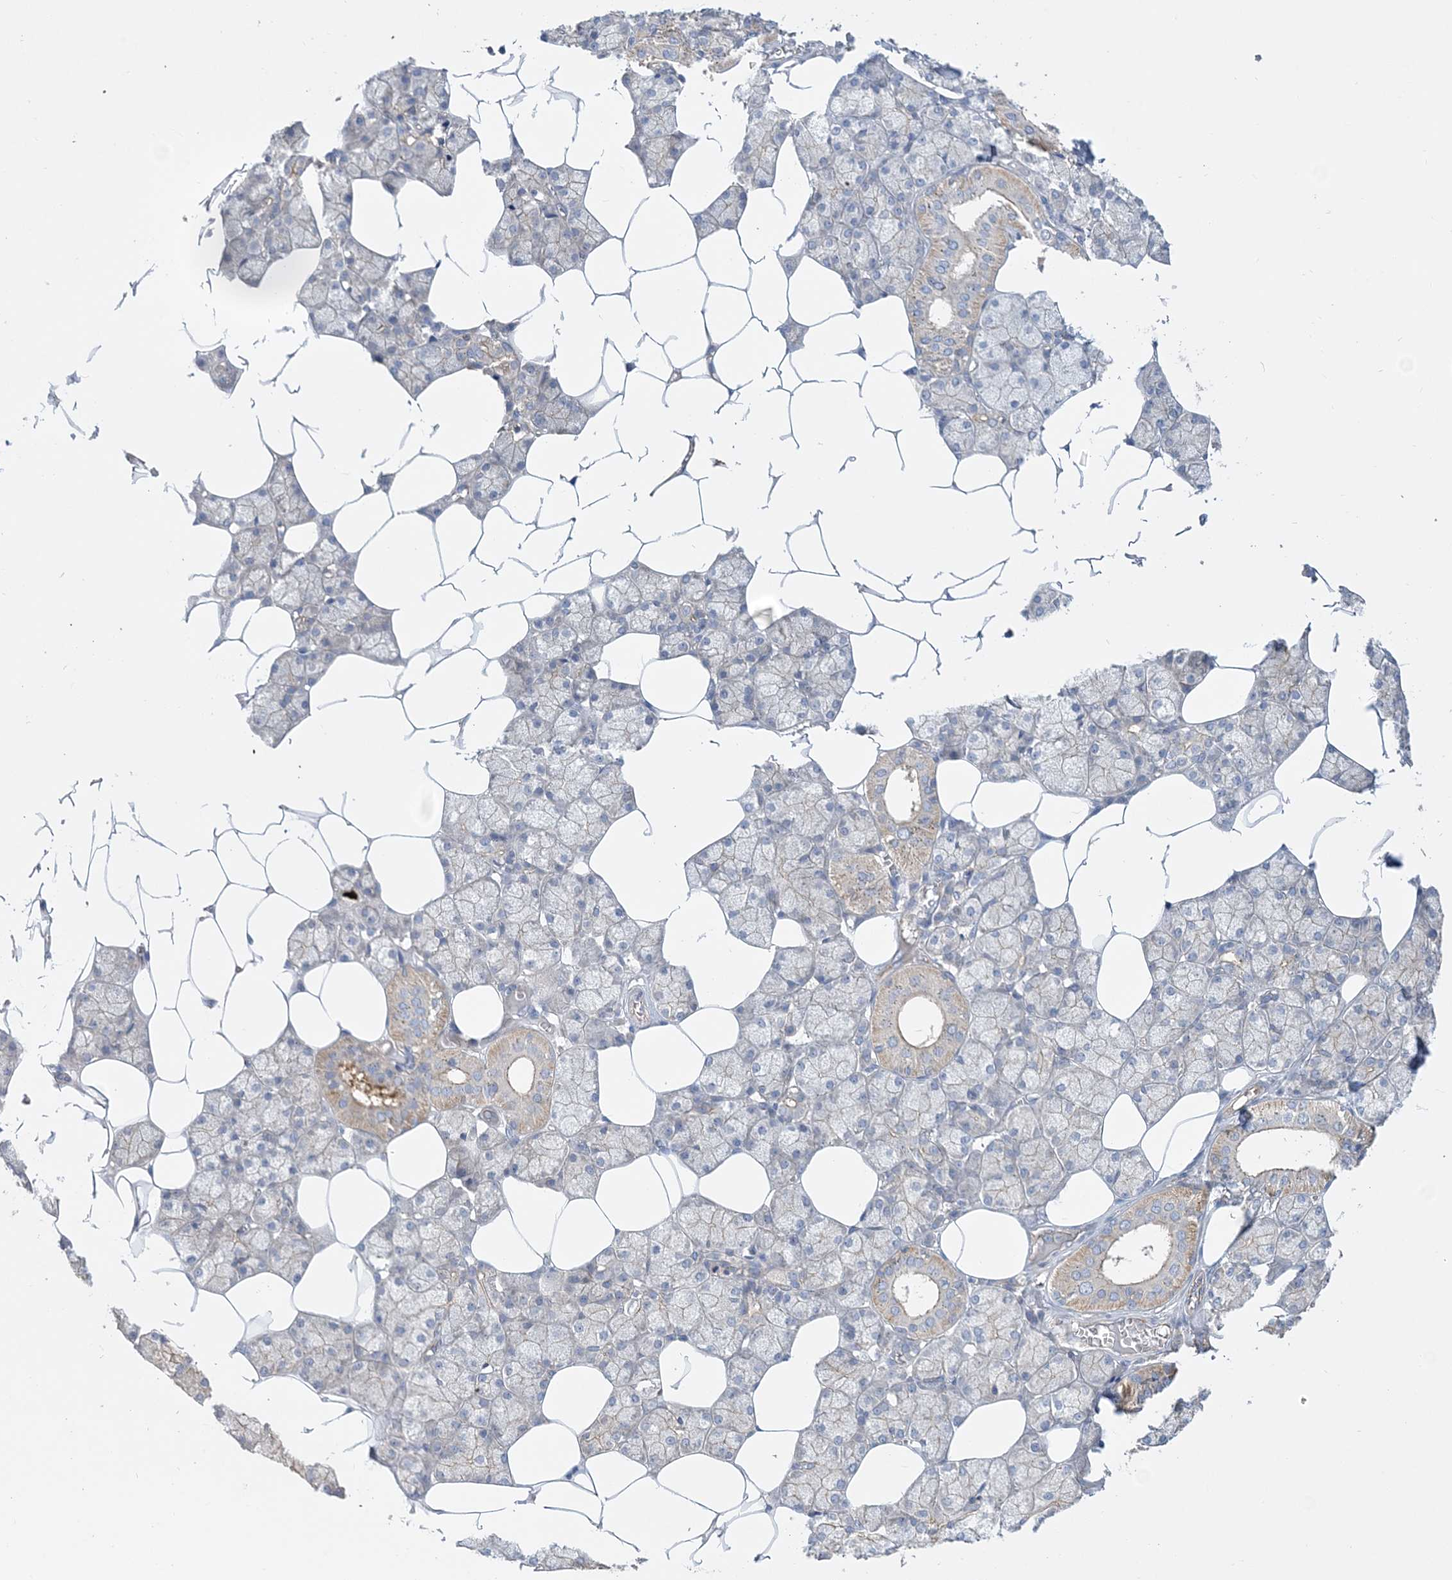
{"staining": {"intensity": "weak", "quantity": "25%-75%", "location": "cytoplasmic/membranous"}, "tissue": "salivary gland", "cell_type": "Glandular cells", "image_type": "normal", "snomed": [{"axis": "morphology", "description": "Normal tissue, NOS"}, {"axis": "topography", "description": "Salivary gland"}], "caption": "Immunohistochemistry (IHC) histopathology image of benign human salivary gland stained for a protein (brown), which displays low levels of weak cytoplasmic/membranous positivity in about 25%-75% of glandular cells.", "gene": "PIGC", "patient": {"sex": "male", "age": 62}}